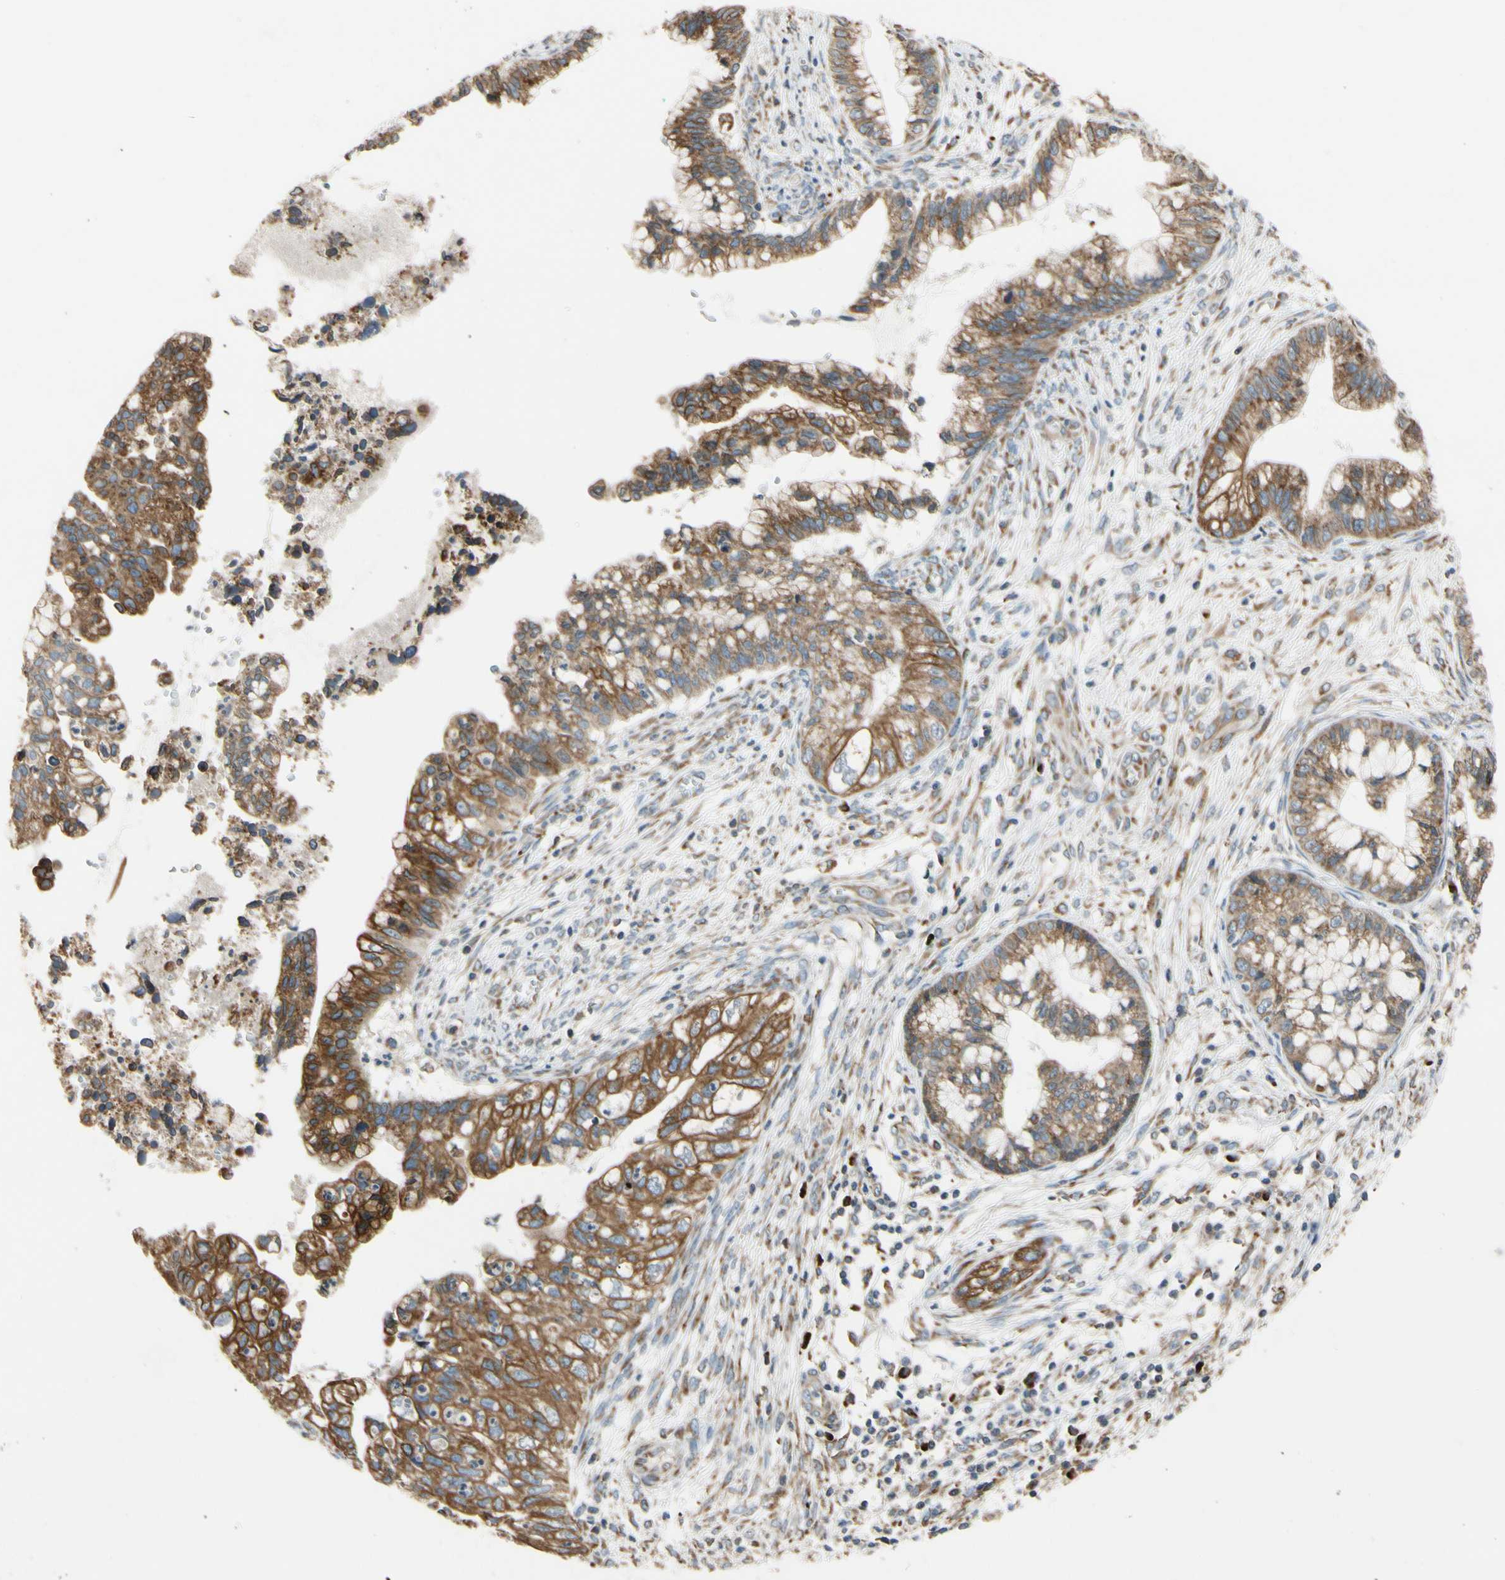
{"staining": {"intensity": "moderate", "quantity": ">75%", "location": "cytoplasmic/membranous"}, "tissue": "cervical cancer", "cell_type": "Tumor cells", "image_type": "cancer", "snomed": [{"axis": "morphology", "description": "Adenocarcinoma, NOS"}, {"axis": "topography", "description": "Cervix"}], "caption": "Moderate cytoplasmic/membranous expression is appreciated in about >75% of tumor cells in cervical cancer. The staining was performed using DAB, with brown indicating positive protein expression. Nuclei are stained blue with hematoxylin.", "gene": "RPN2", "patient": {"sex": "female", "age": 44}}